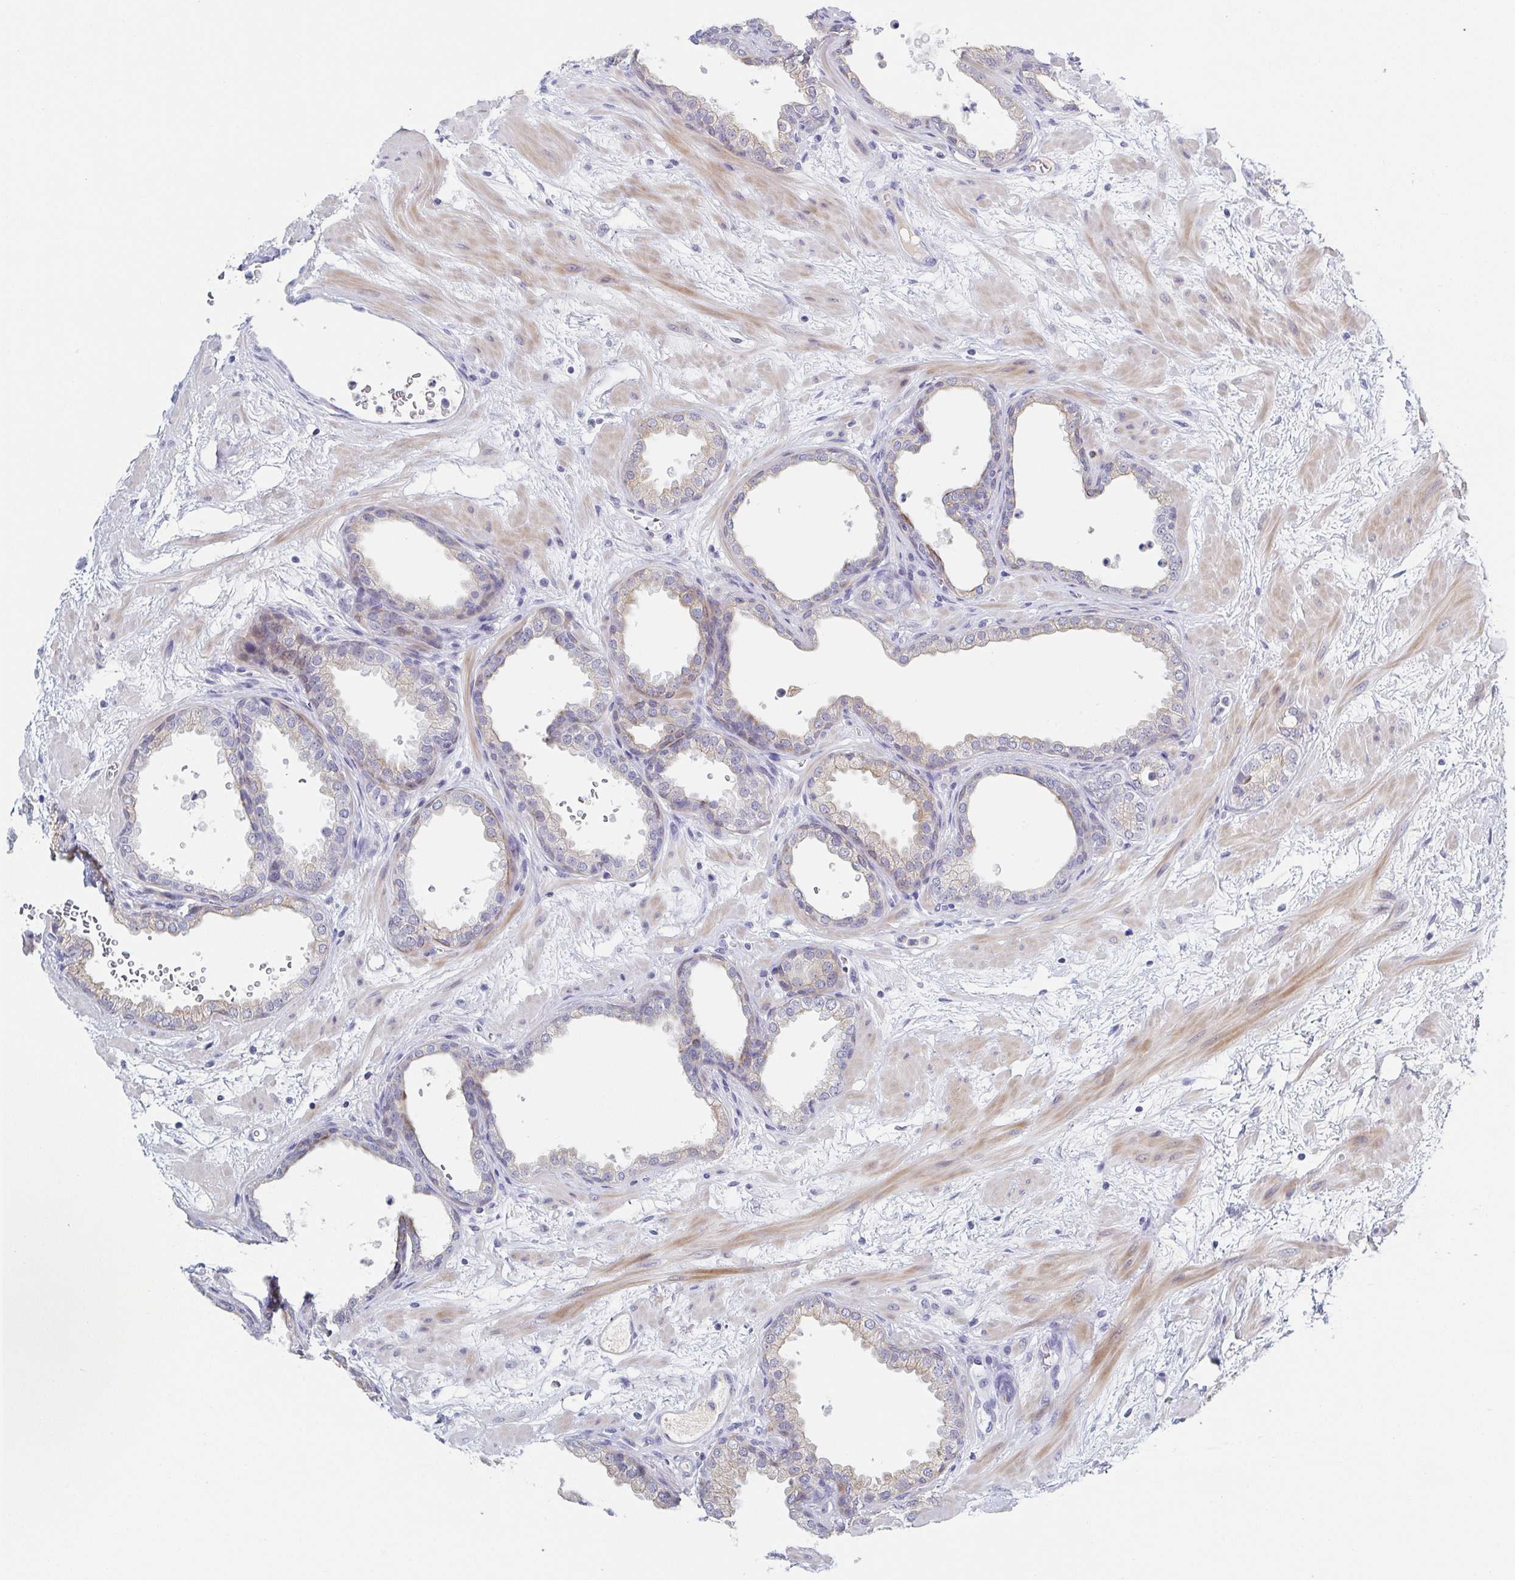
{"staining": {"intensity": "moderate", "quantity": "<25%", "location": "cytoplasmic/membranous"}, "tissue": "prostate", "cell_type": "Glandular cells", "image_type": "normal", "snomed": [{"axis": "morphology", "description": "Normal tissue, NOS"}, {"axis": "topography", "description": "Prostate"}], "caption": "Glandular cells demonstrate moderate cytoplasmic/membranous positivity in approximately <25% of cells in unremarkable prostate. (Brightfield microscopy of DAB IHC at high magnification).", "gene": "RHOV", "patient": {"sex": "male", "age": 37}}